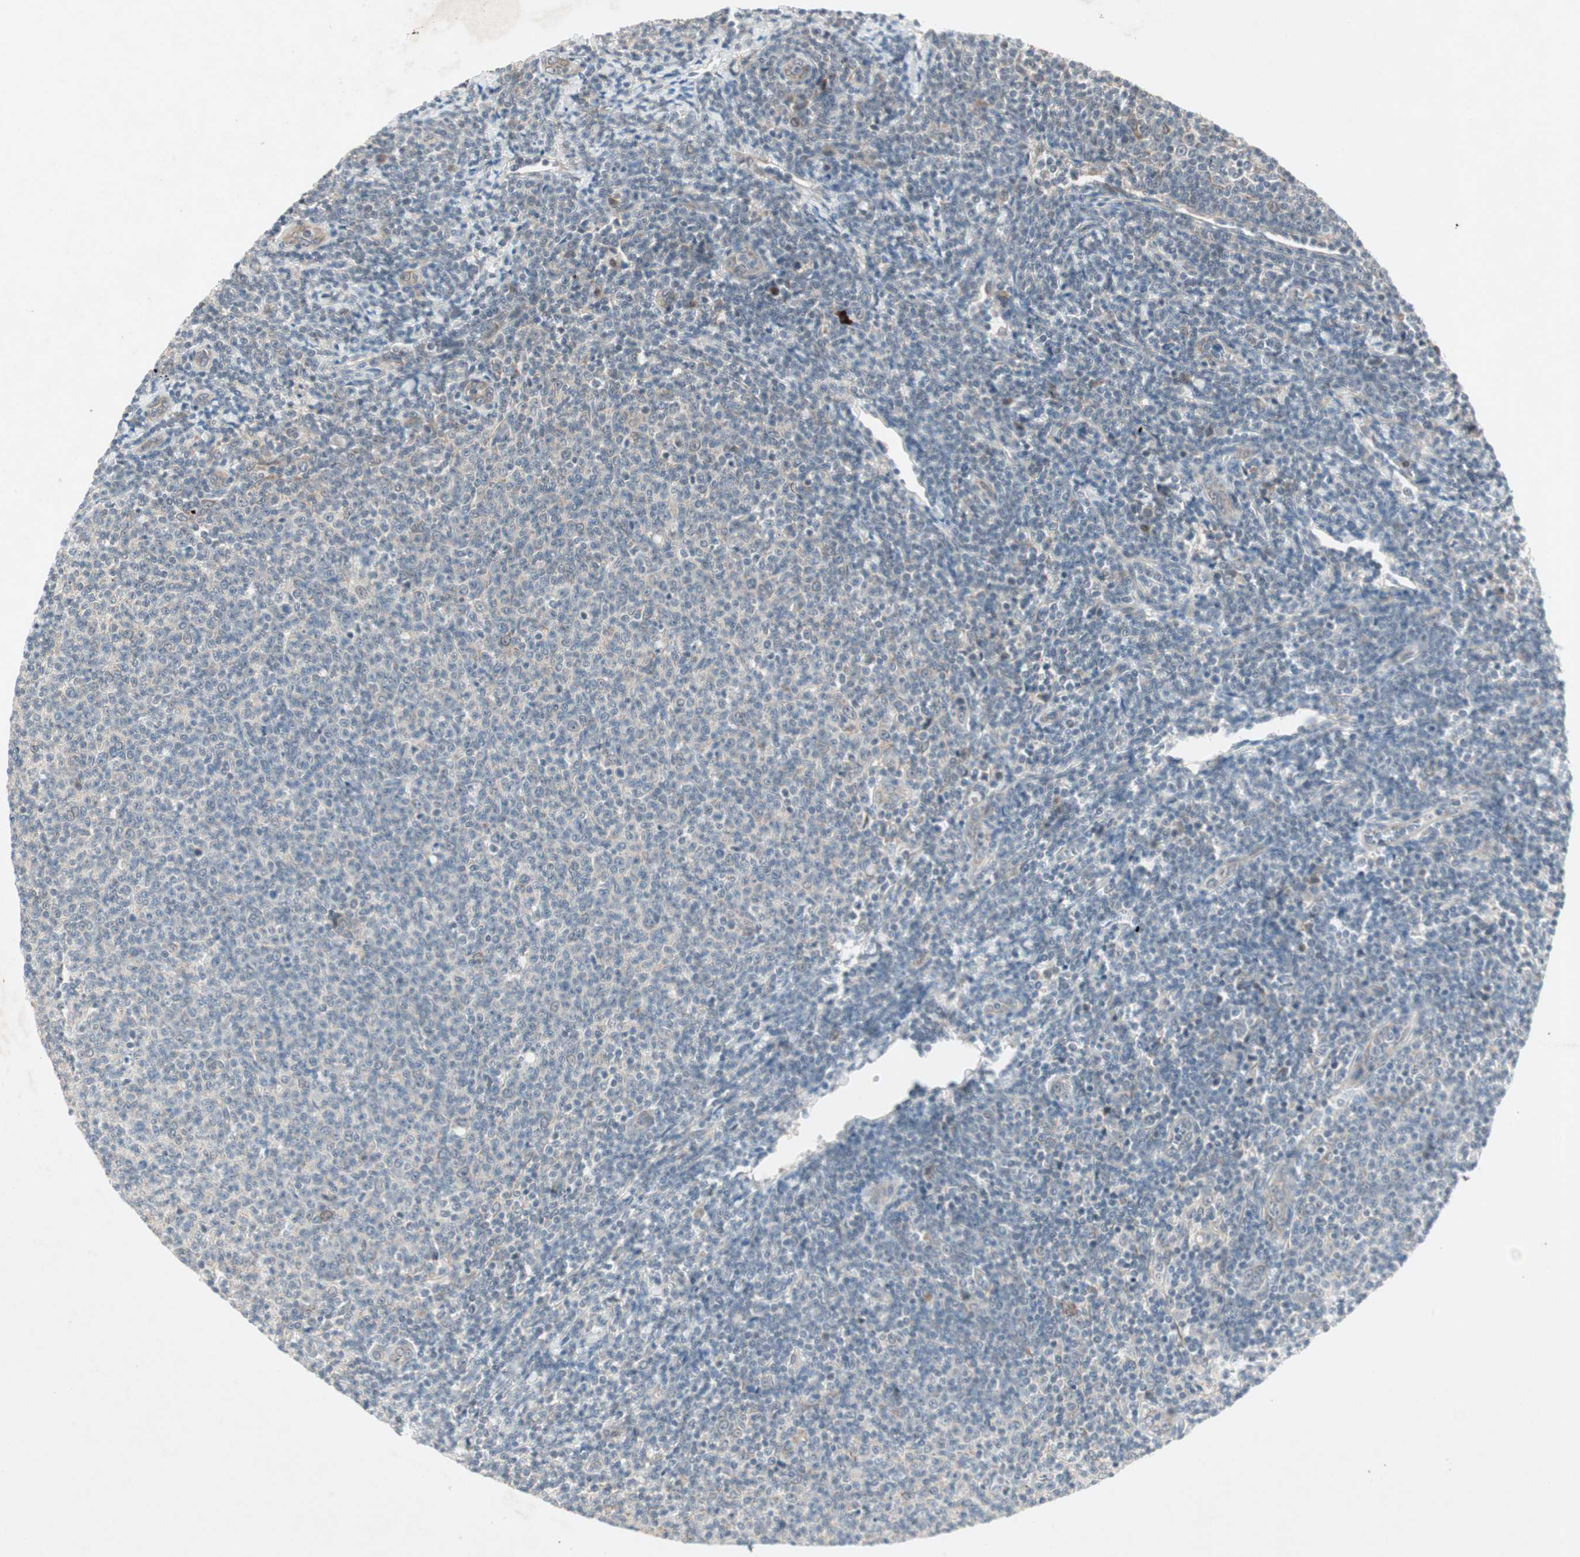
{"staining": {"intensity": "negative", "quantity": "none", "location": "none"}, "tissue": "lymphoma", "cell_type": "Tumor cells", "image_type": "cancer", "snomed": [{"axis": "morphology", "description": "Malignant lymphoma, non-Hodgkin's type, Low grade"}, {"axis": "topography", "description": "Lymph node"}], "caption": "Tumor cells are negative for protein expression in human lymphoma. (IHC, brightfield microscopy, high magnification).", "gene": "PGBD1", "patient": {"sex": "male", "age": 66}}